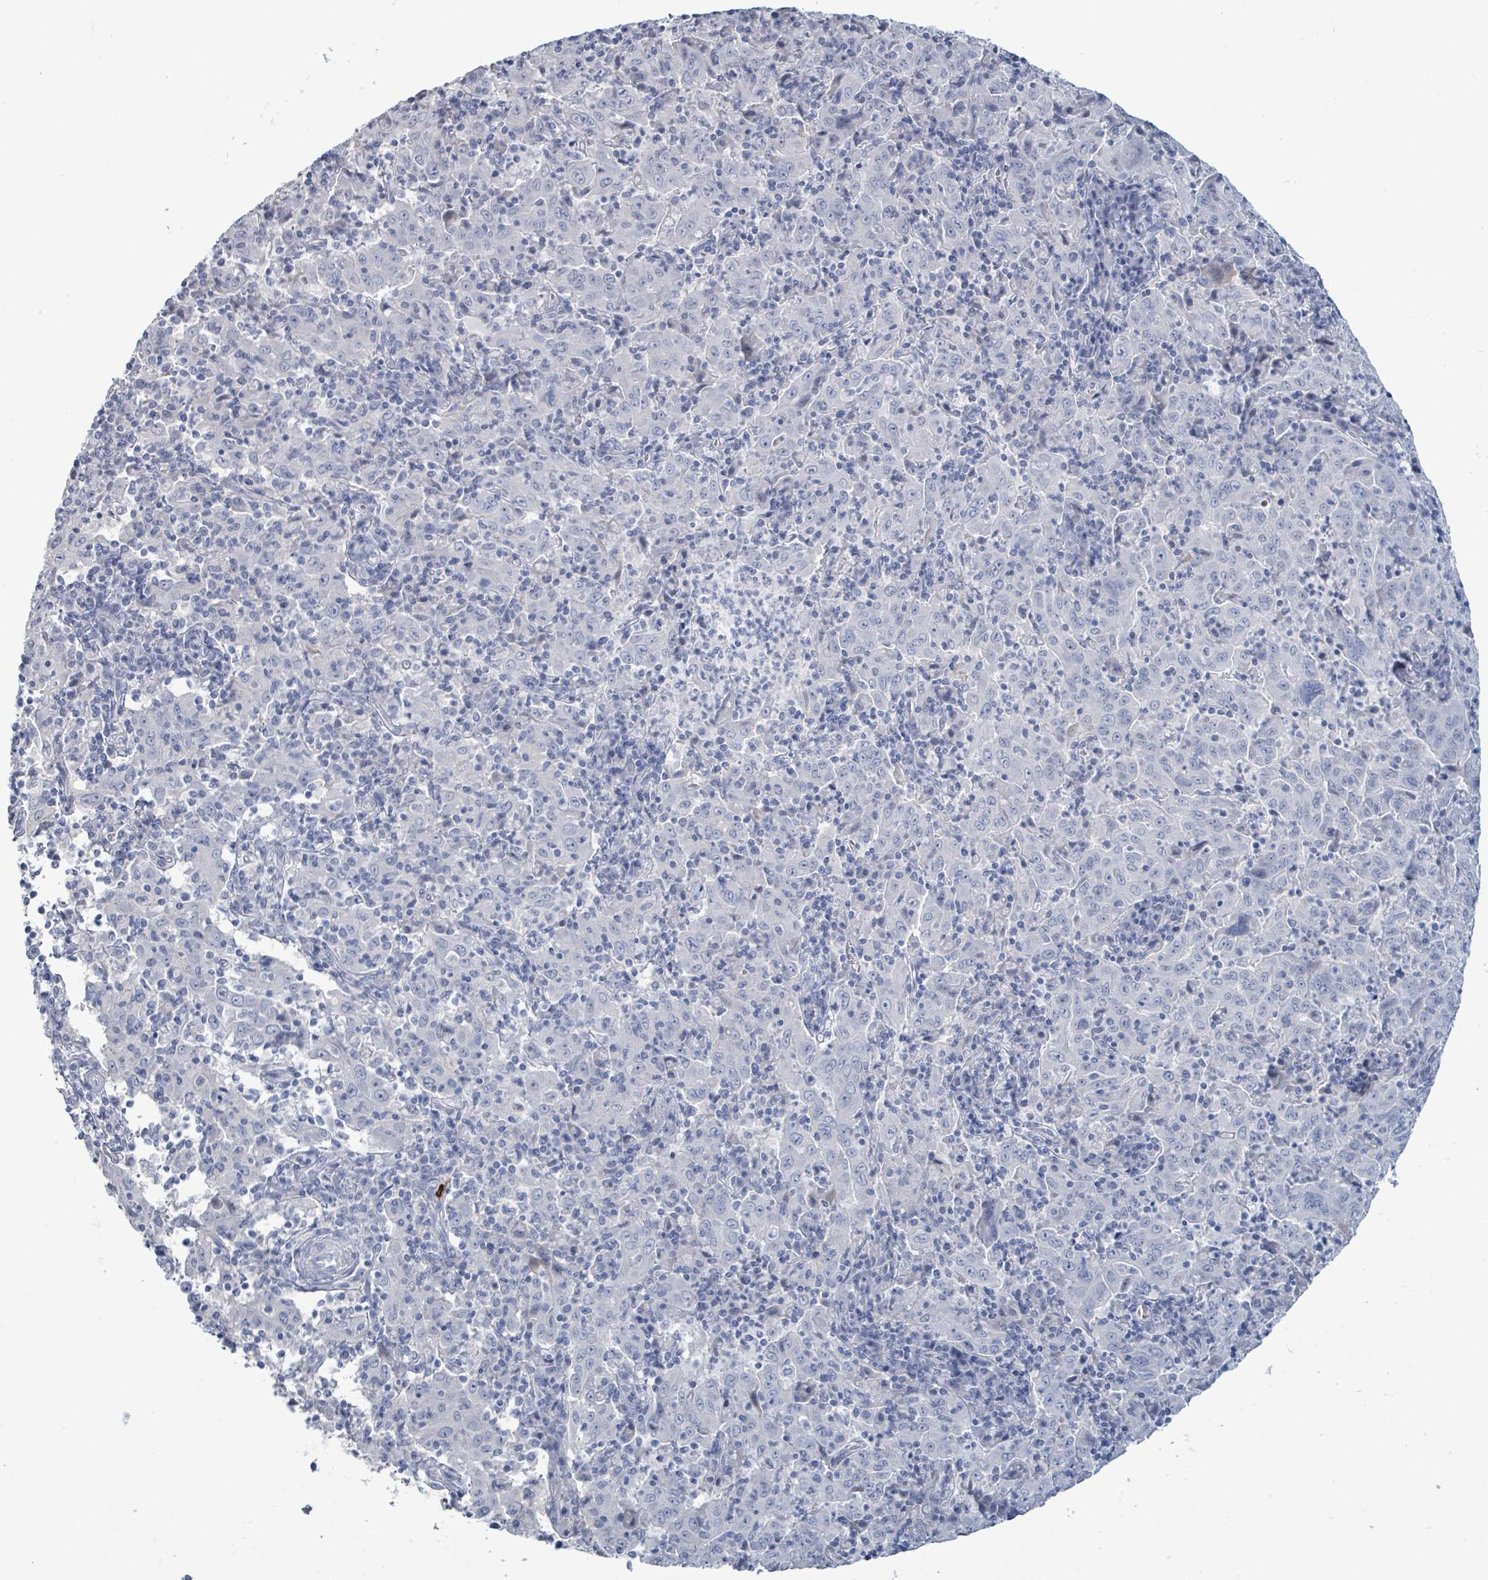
{"staining": {"intensity": "negative", "quantity": "none", "location": "none"}, "tissue": "pancreatic cancer", "cell_type": "Tumor cells", "image_type": "cancer", "snomed": [{"axis": "morphology", "description": "Adenocarcinoma, NOS"}, {"axis": "topography", "description": "Pancreas"}], "caption": "Pancreatic cancer was stained to show a protein in brown. There is no significant positivity in tumor cells.", "gene": "VPS13D", "patient": {"sex": "male", "age": 63}}